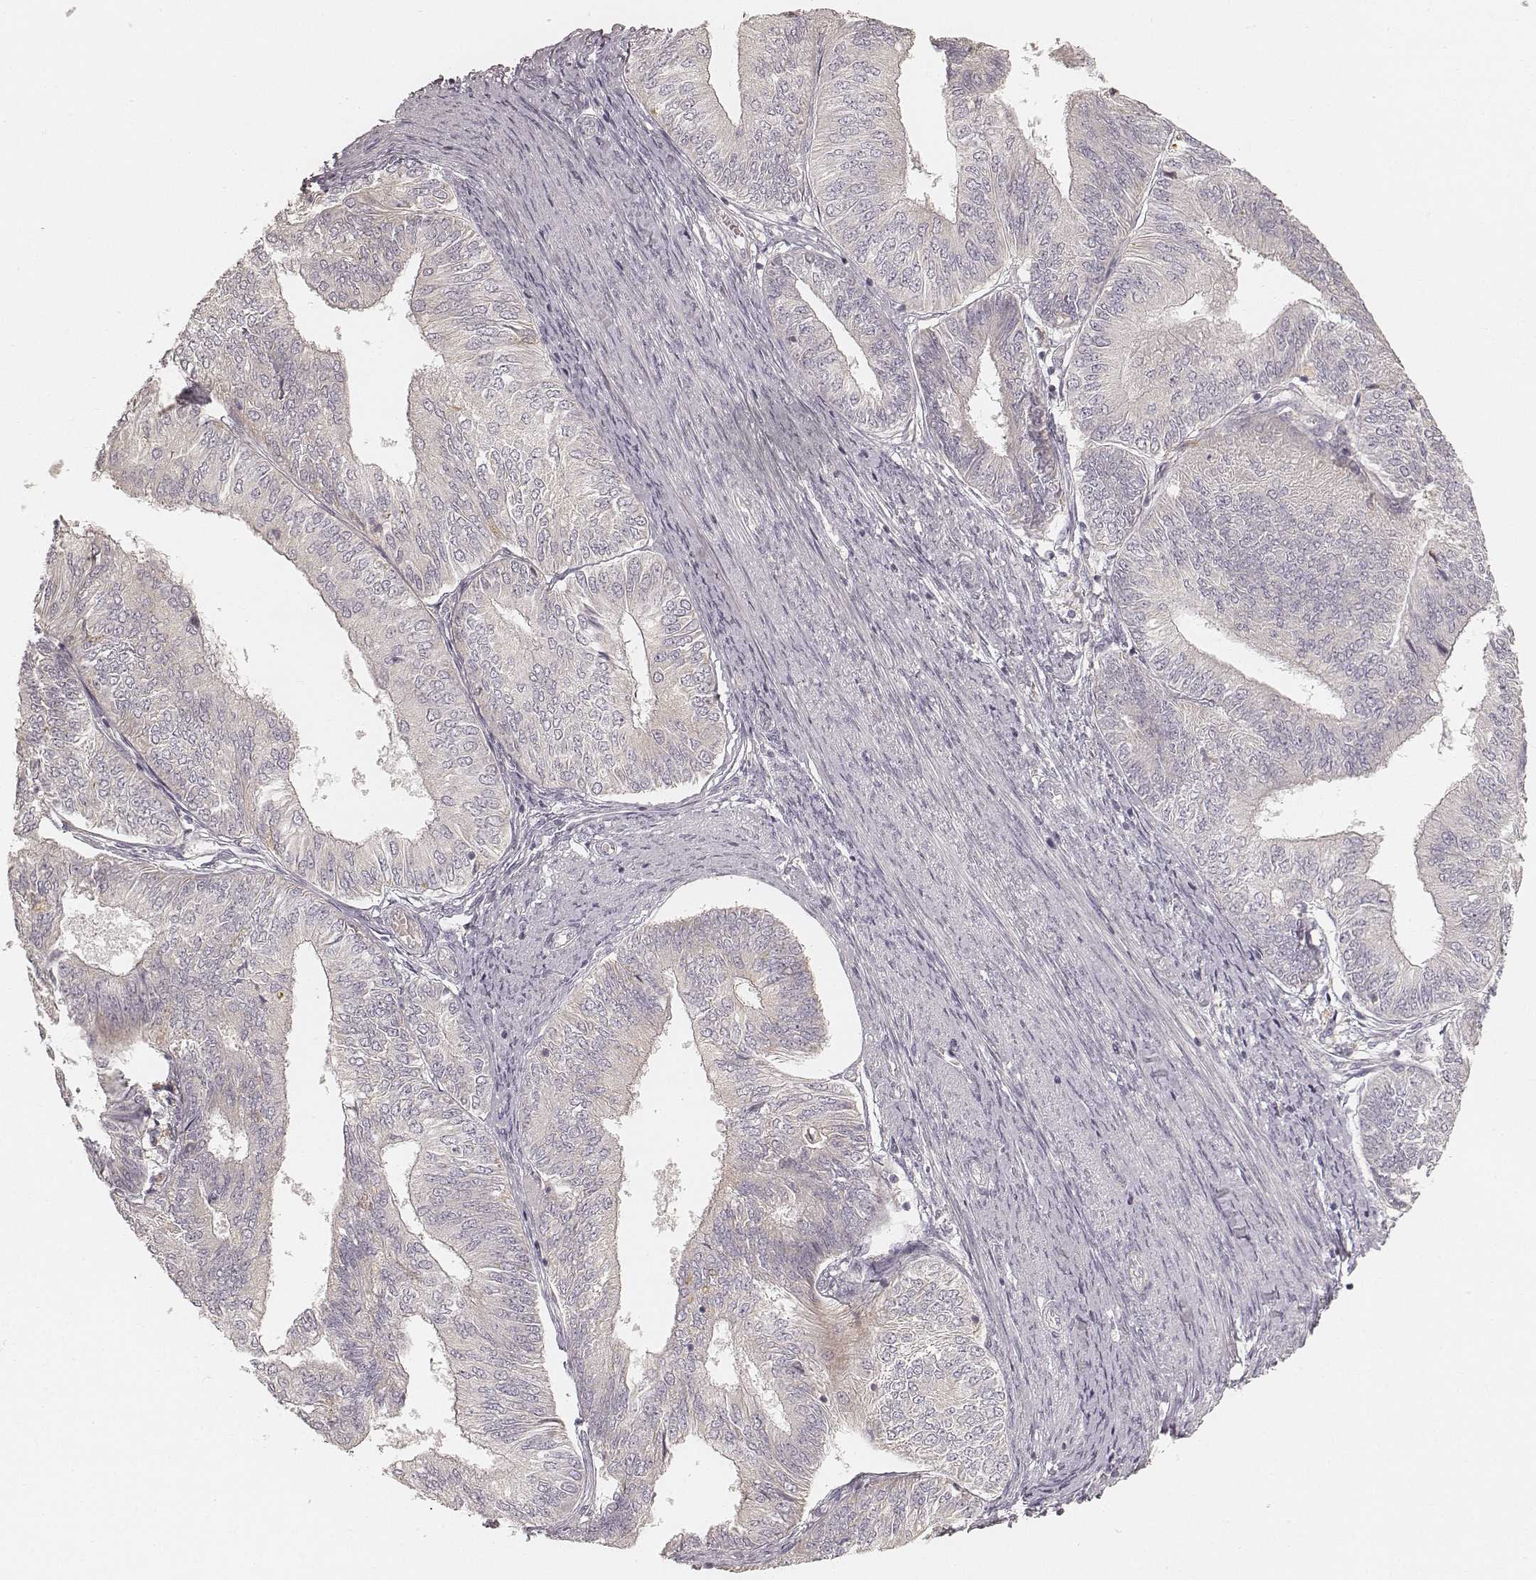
{"staining": {"intensity": "negative", "quantity": "none", "location": "none"}, "tissue": "endometrial cancer", "cell_type": "Tumor cells", "image_type": "cancer", "snomed": [{"axis": "morphology", "description": "Adenocarcinoma, NOS"}, {"axis": "topography", "description": "Endometrium"}], "caption": "The immunohistochemistry image has no significant positivity in tumor cells of endometrial adenocarcinoma tissue. Nuclei are stained in blue.", "gene": "FMNL2", "patient": {"sex": "female", "age": 58}}